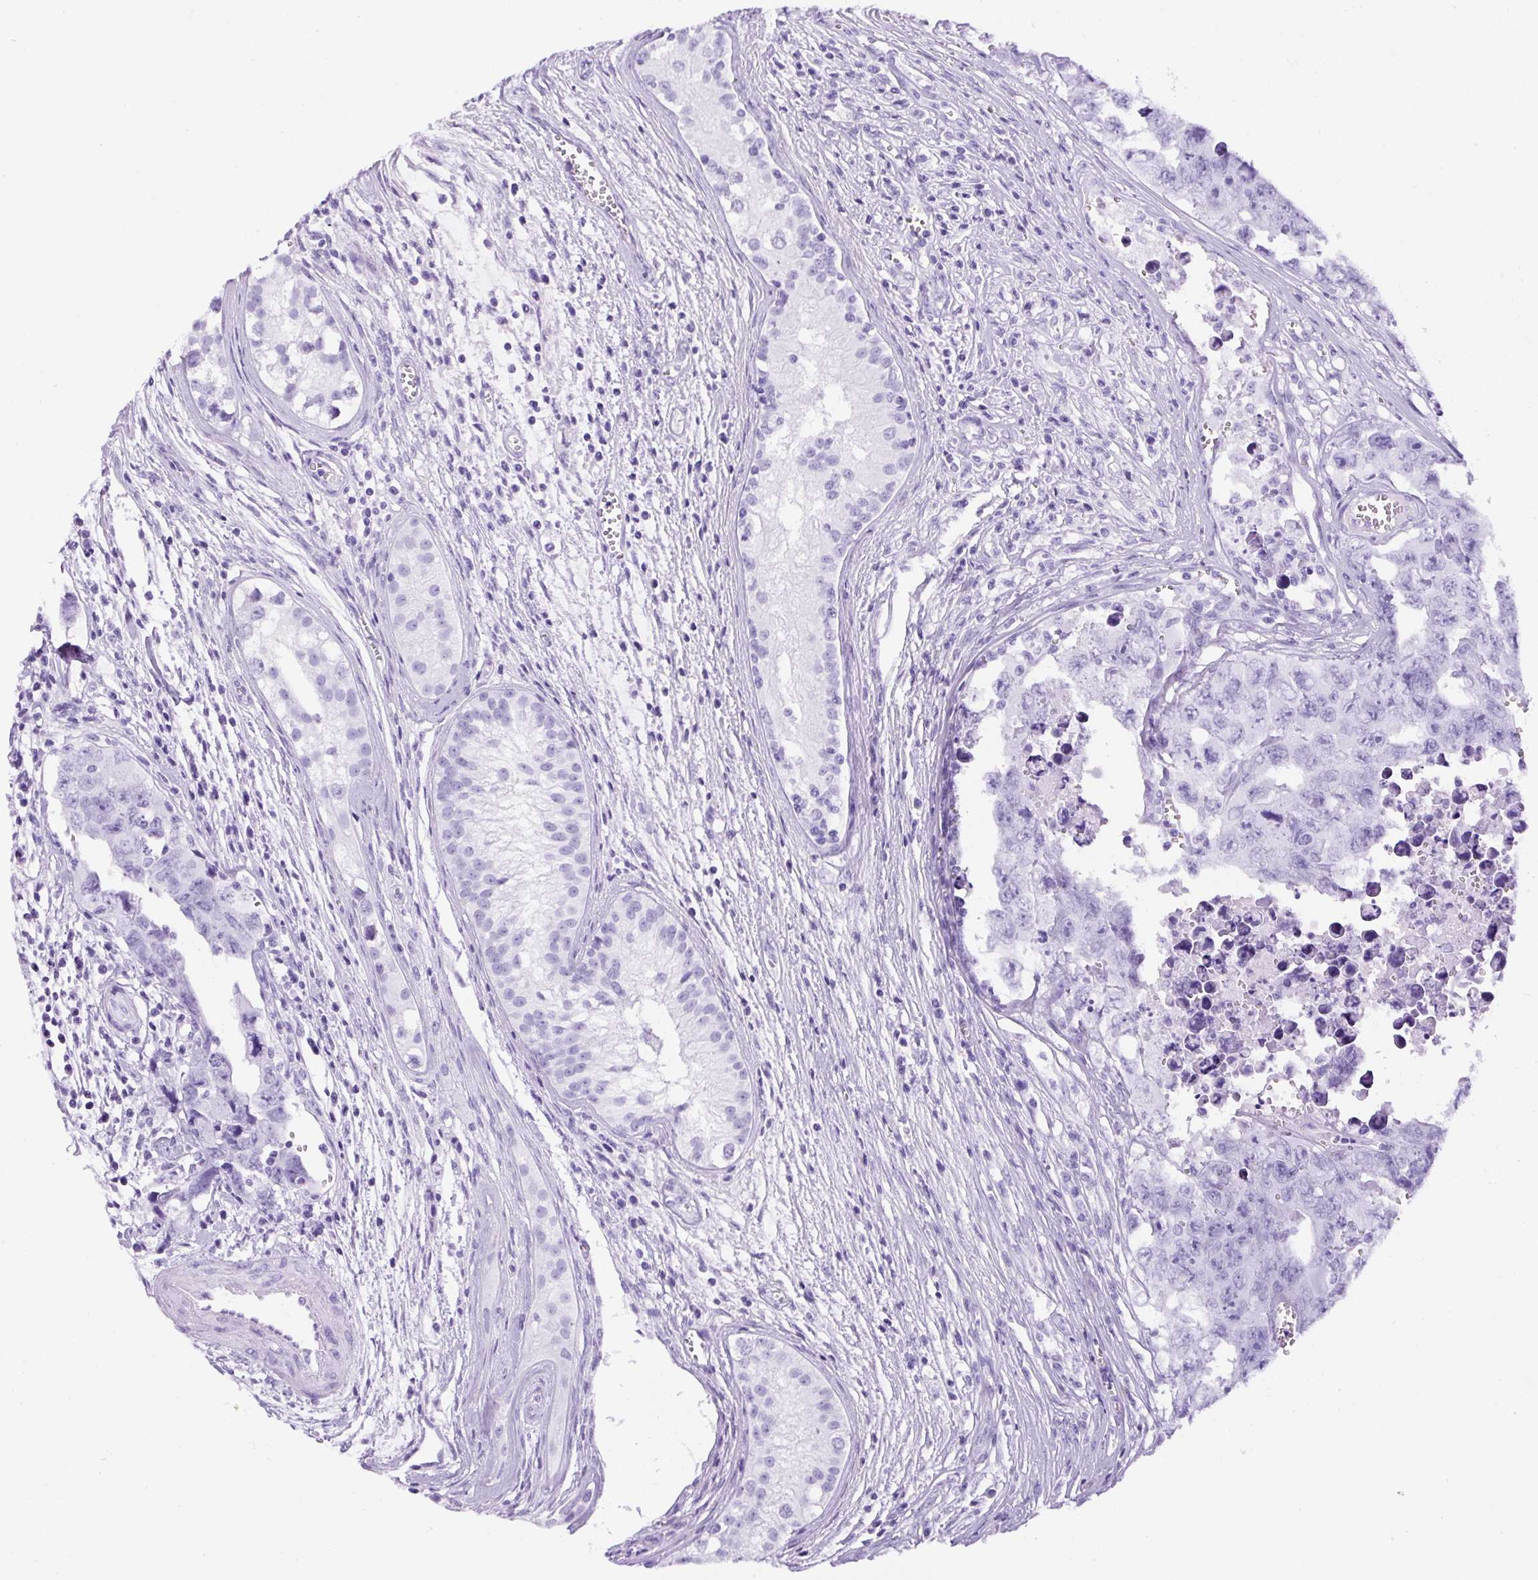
{"staining": {"intensity": "negative", "quantity": "none", "location": "none"}, "tissue": "testis cancer", "cell_type": "Tumor cells", "image_type": "cancer", "snomed": [{"axis": "morphology", "description": "Carcinoma, Embryonal, NOS"}, {"axis": "topography", "description": "Testis"}], "caption": "IHC of testis cancer (embryonal carcinoma) shows no staining in tumor cells.", "gene": "TMEM200B", "patient": {"sex": "male", "age": 24}}